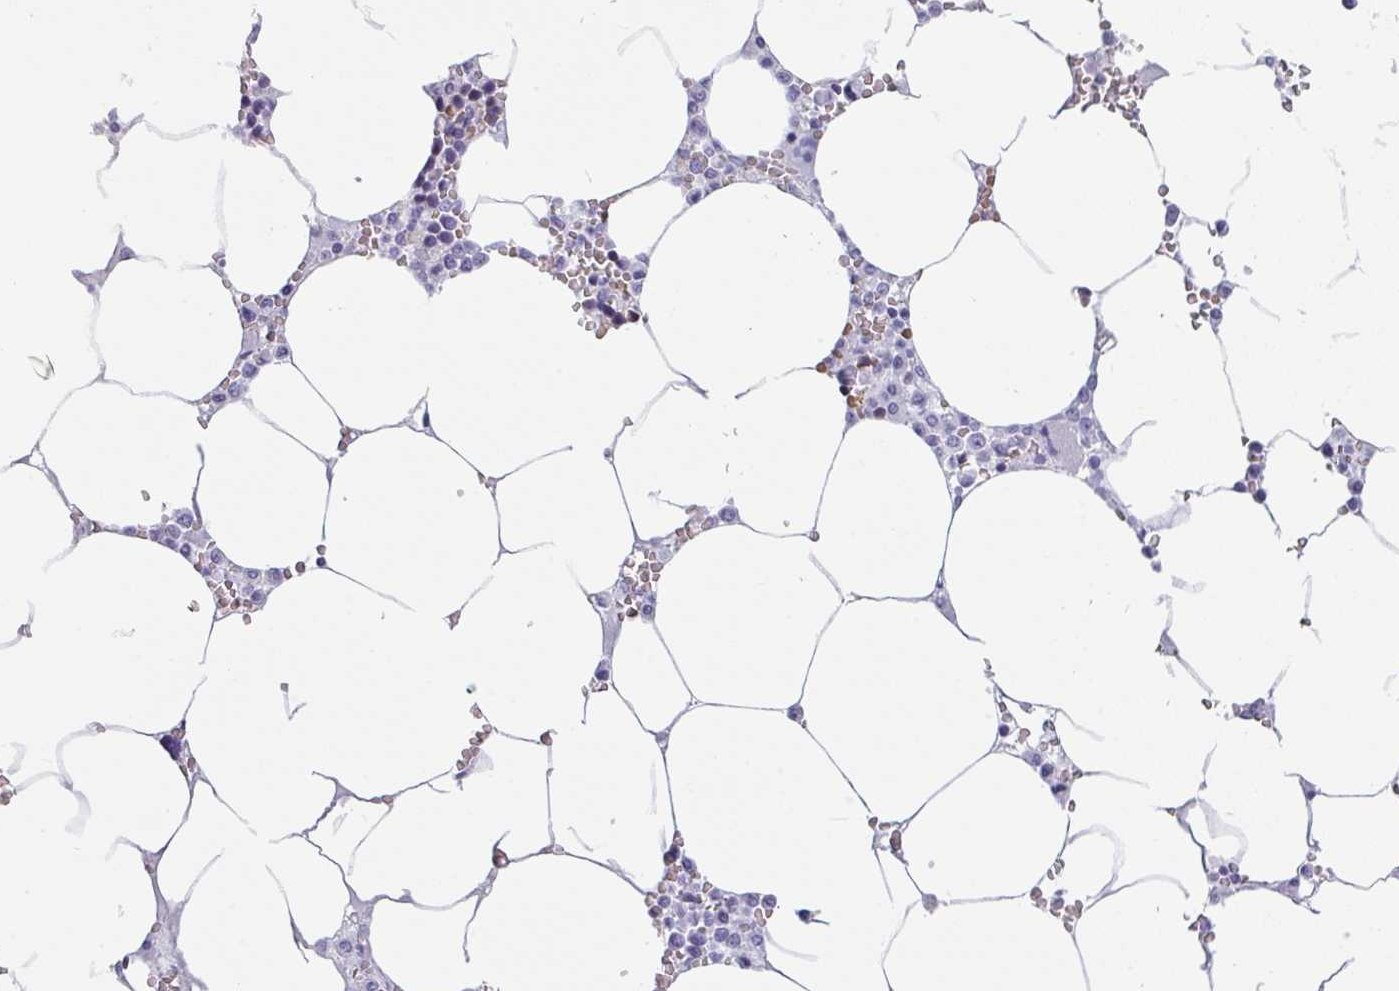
{"staining": {"intensity": "negative", "quantity": "none", "location": "none"}, "tissue": "bone marrow", "cell_type": "Hematopoietic cells", "image_type": "normal", "snomed": [{"axis": "morphology", "description": "Normal tissue, NOS"}, {"axis": "topography", "description": "Bone marrow"}], "caption": "Unremarkable bone marrow was stained to show a protein in brown. There is no significant positivity in hematopoietic cells.", "gene": "CRYBB2", "patient": {"sex": "male", "age": 70}}